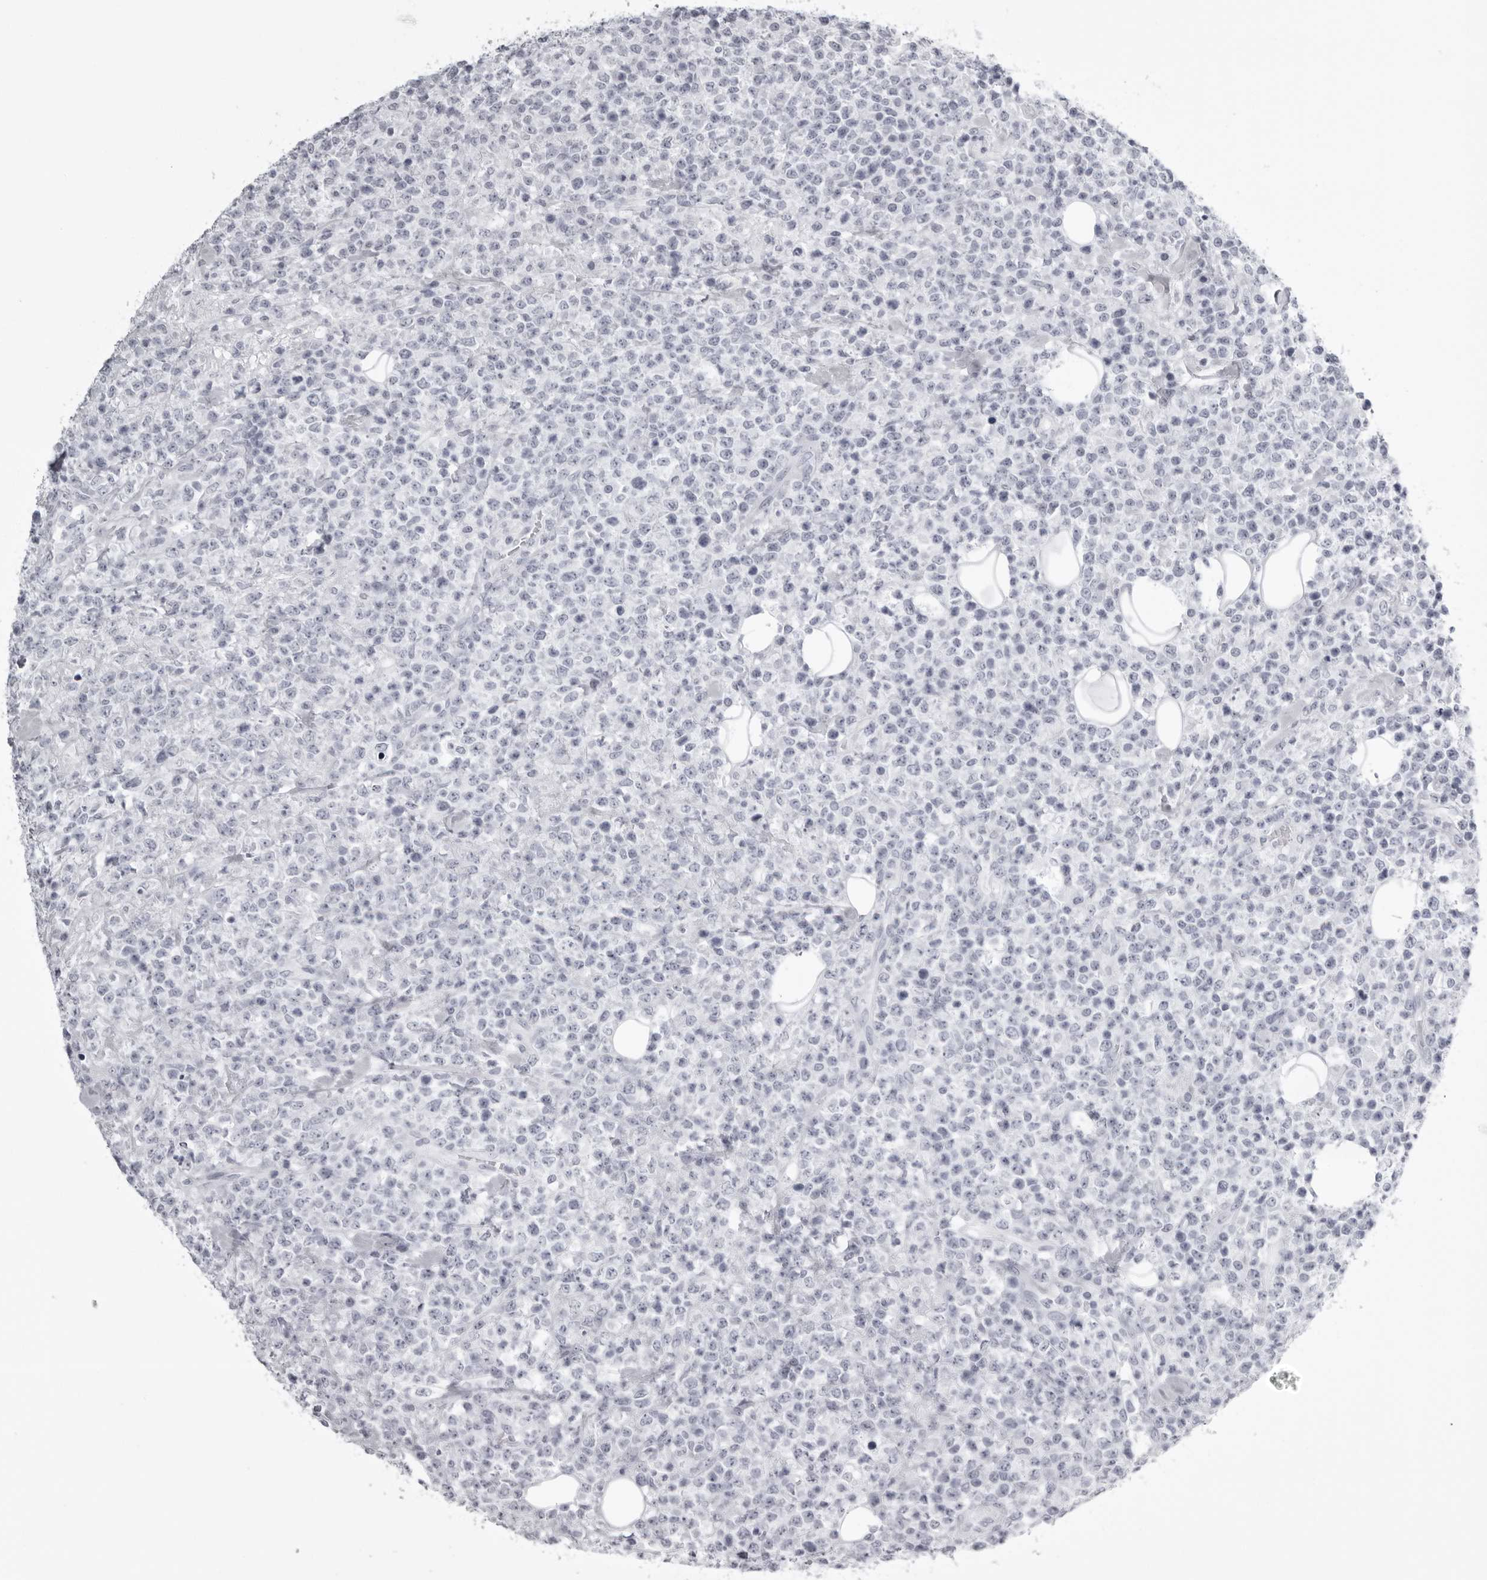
{"staining": {"intensity": "negative", "quantity": "none", "location": "none"}, "tissue": "lymphoma", "cell_type": "Tumor cells", "image_type": "cancer", "snomed": [{"axis": "morphology", "description": "Malignant lymphoma, non-Hodgkin's type, High grade"}, {"axis": "topography", "description": "Colon"}], "caption": "Tumor cells are negative for brown protein staining in malignant lymphoma, non-Hodgkin's type (high-grade).", "gene": "UROD", "patient": {"sex": "female", "age": 53}}